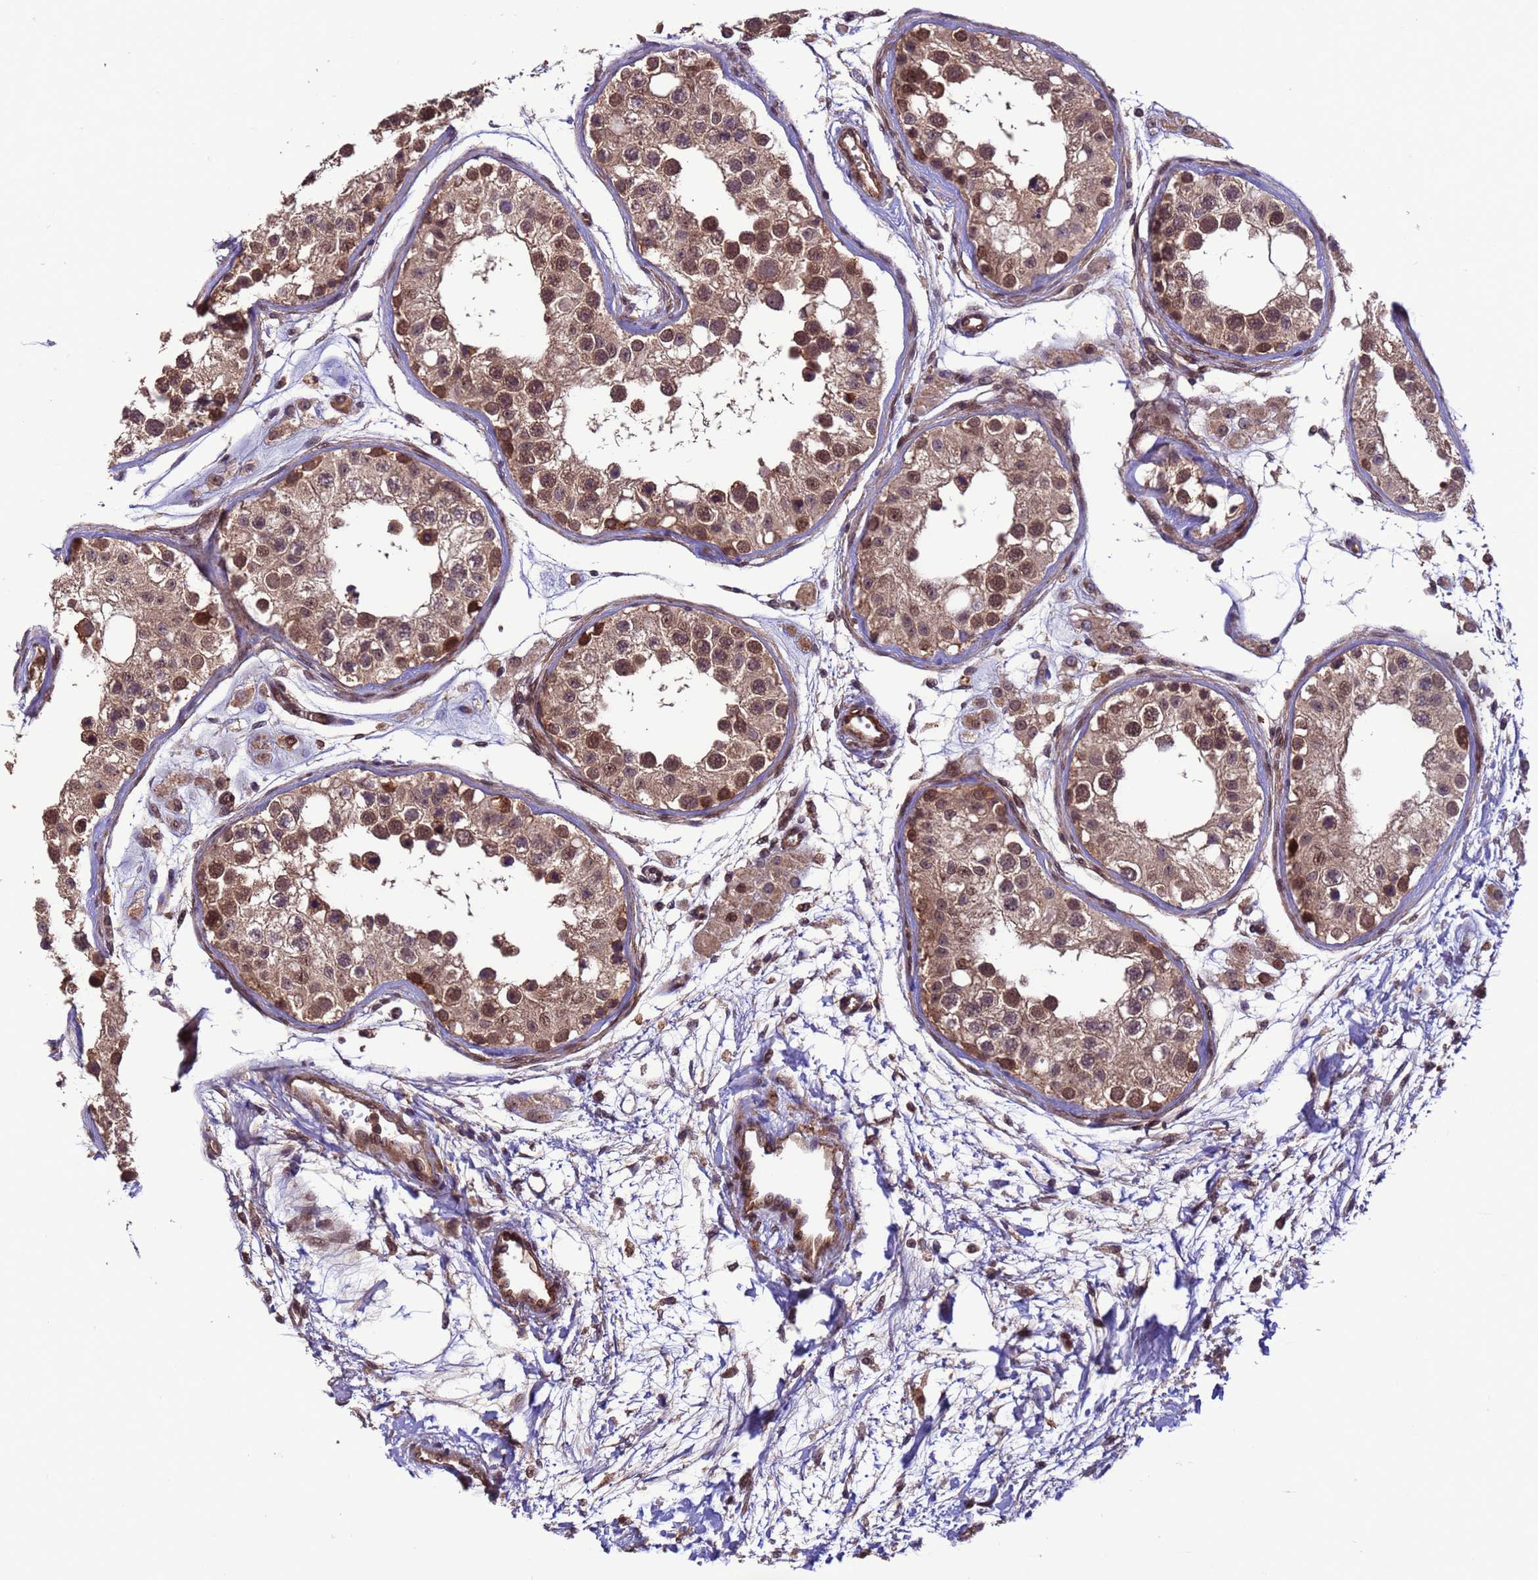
{"staining": {"intensity": "moderate", "quantity": ">75%", "location": "cytoplasmic/membranous,nuclear"}, "tissue": "testis", "cell_type": "Cells in seminiferous ducts", "image_type": "normal", "snomed": [{"axis": "morphology", "description": "Normal tissue, NOS"}, {"axis": "morphology", "description": "Adenocarcinoma, metastatic, NOS"}, {"axis": "topography", "description": "Testis"}], "caption": "Testis was stained to show a protein in brown. There is medium levels of moderate cytoplasmic/membranous,nuclear expression in approximately >75% of cells in seminiferous ducts. (DAB (3,3'-diaminobenzidine) IHC with brightfield microscopy, high magnification).", "gene": "VSTM4", "patient": {"sex": "male", "age": 26}}